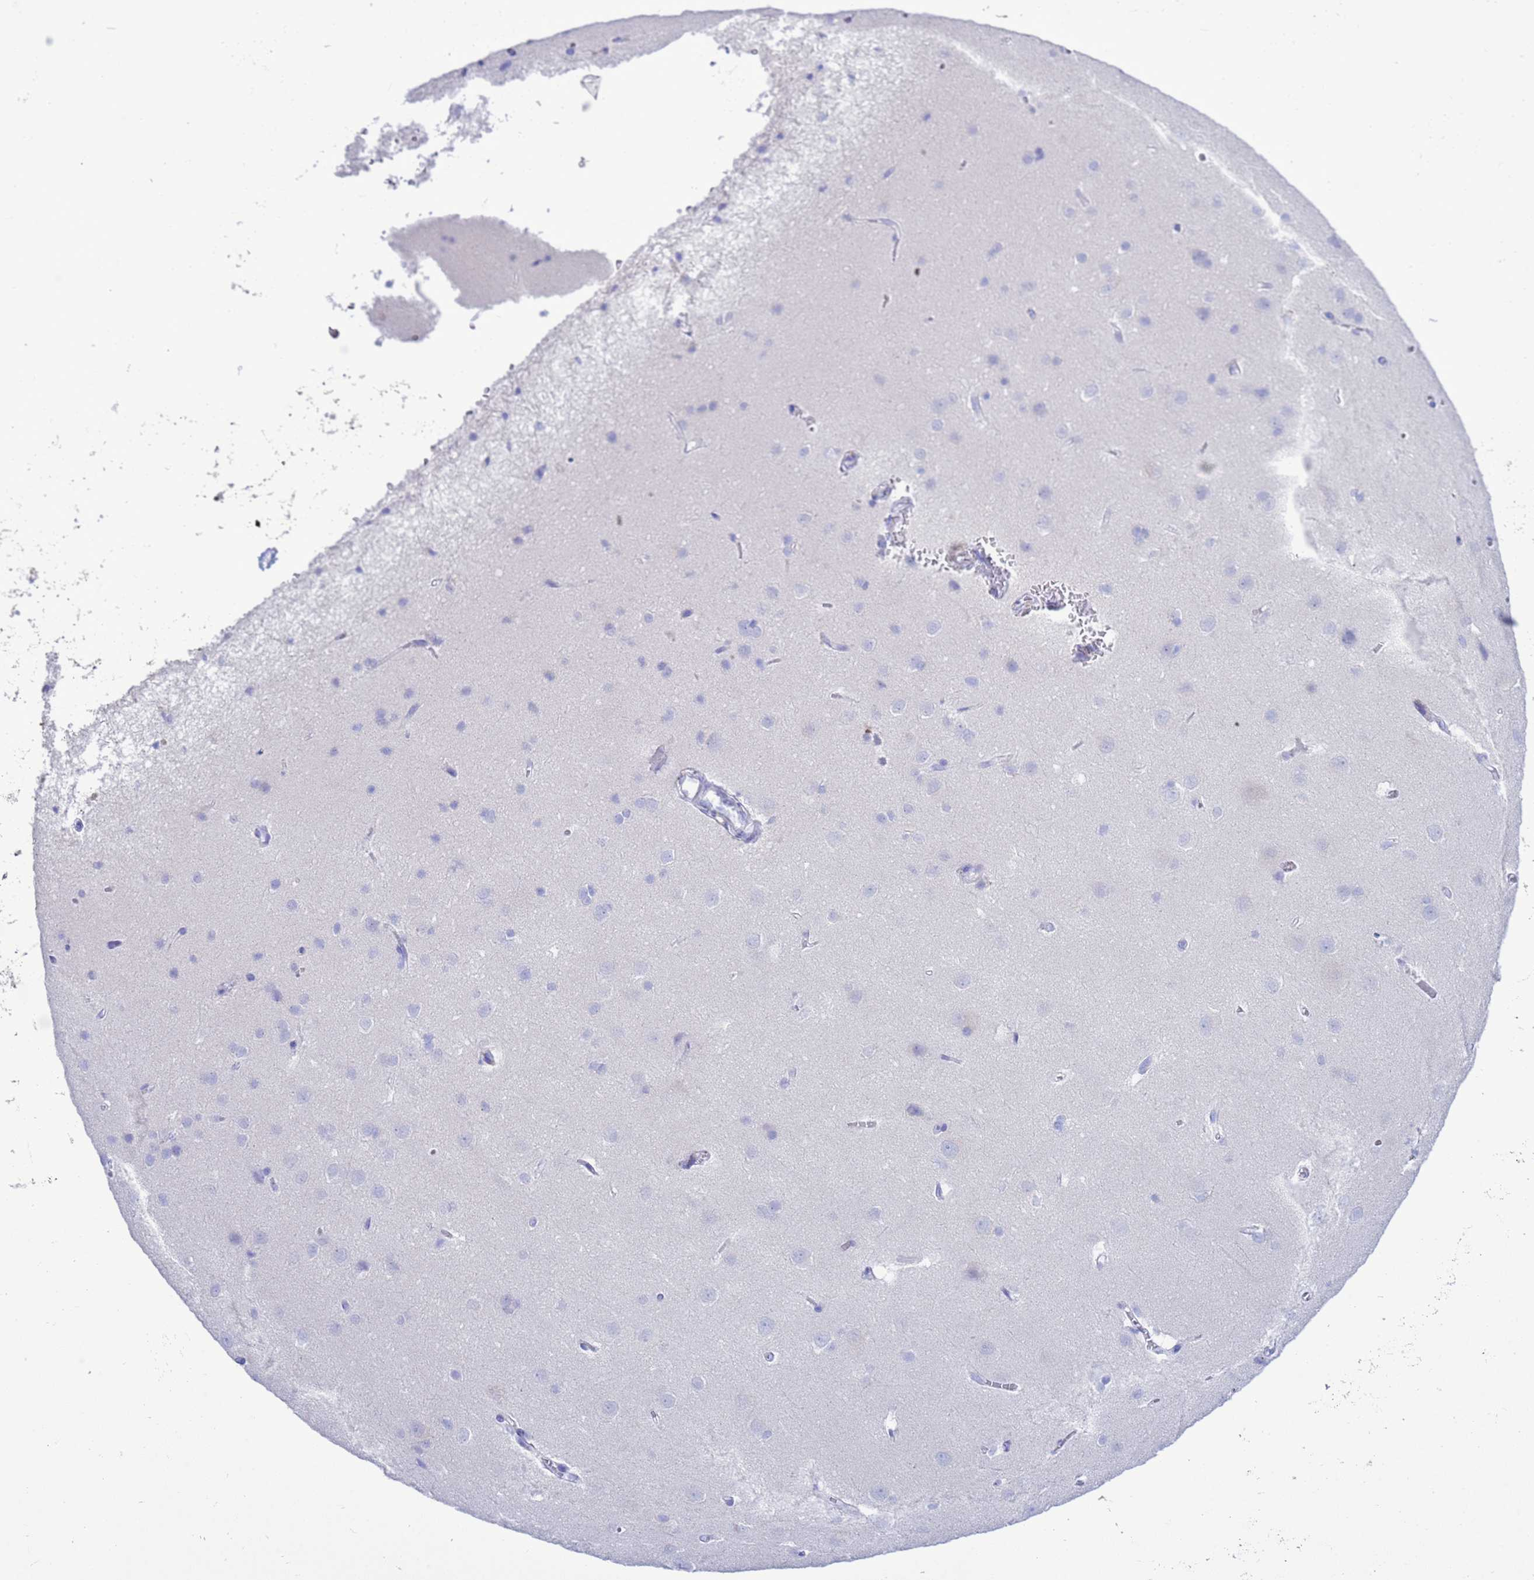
{"staining": {"intensity": "negative", "quantity": "none", "location": "none"}, "tissue": "cerebral cortex", "cell_type": "Endothelial cells", "image_type": "normal", "snomed": [{"axis": "morphology", "description": "Normal tissue, NOS"}, {"axis": "topography", "description": "Cerebral cortex"}], "caption": "Immunohistochemical staining of normal cerebral cortex demonstrates no significant expression in endothelial cells. (DAB IHC, high magnification).", "gene": "GSTM1", "patient": {"sex": "male", "age": 37}}